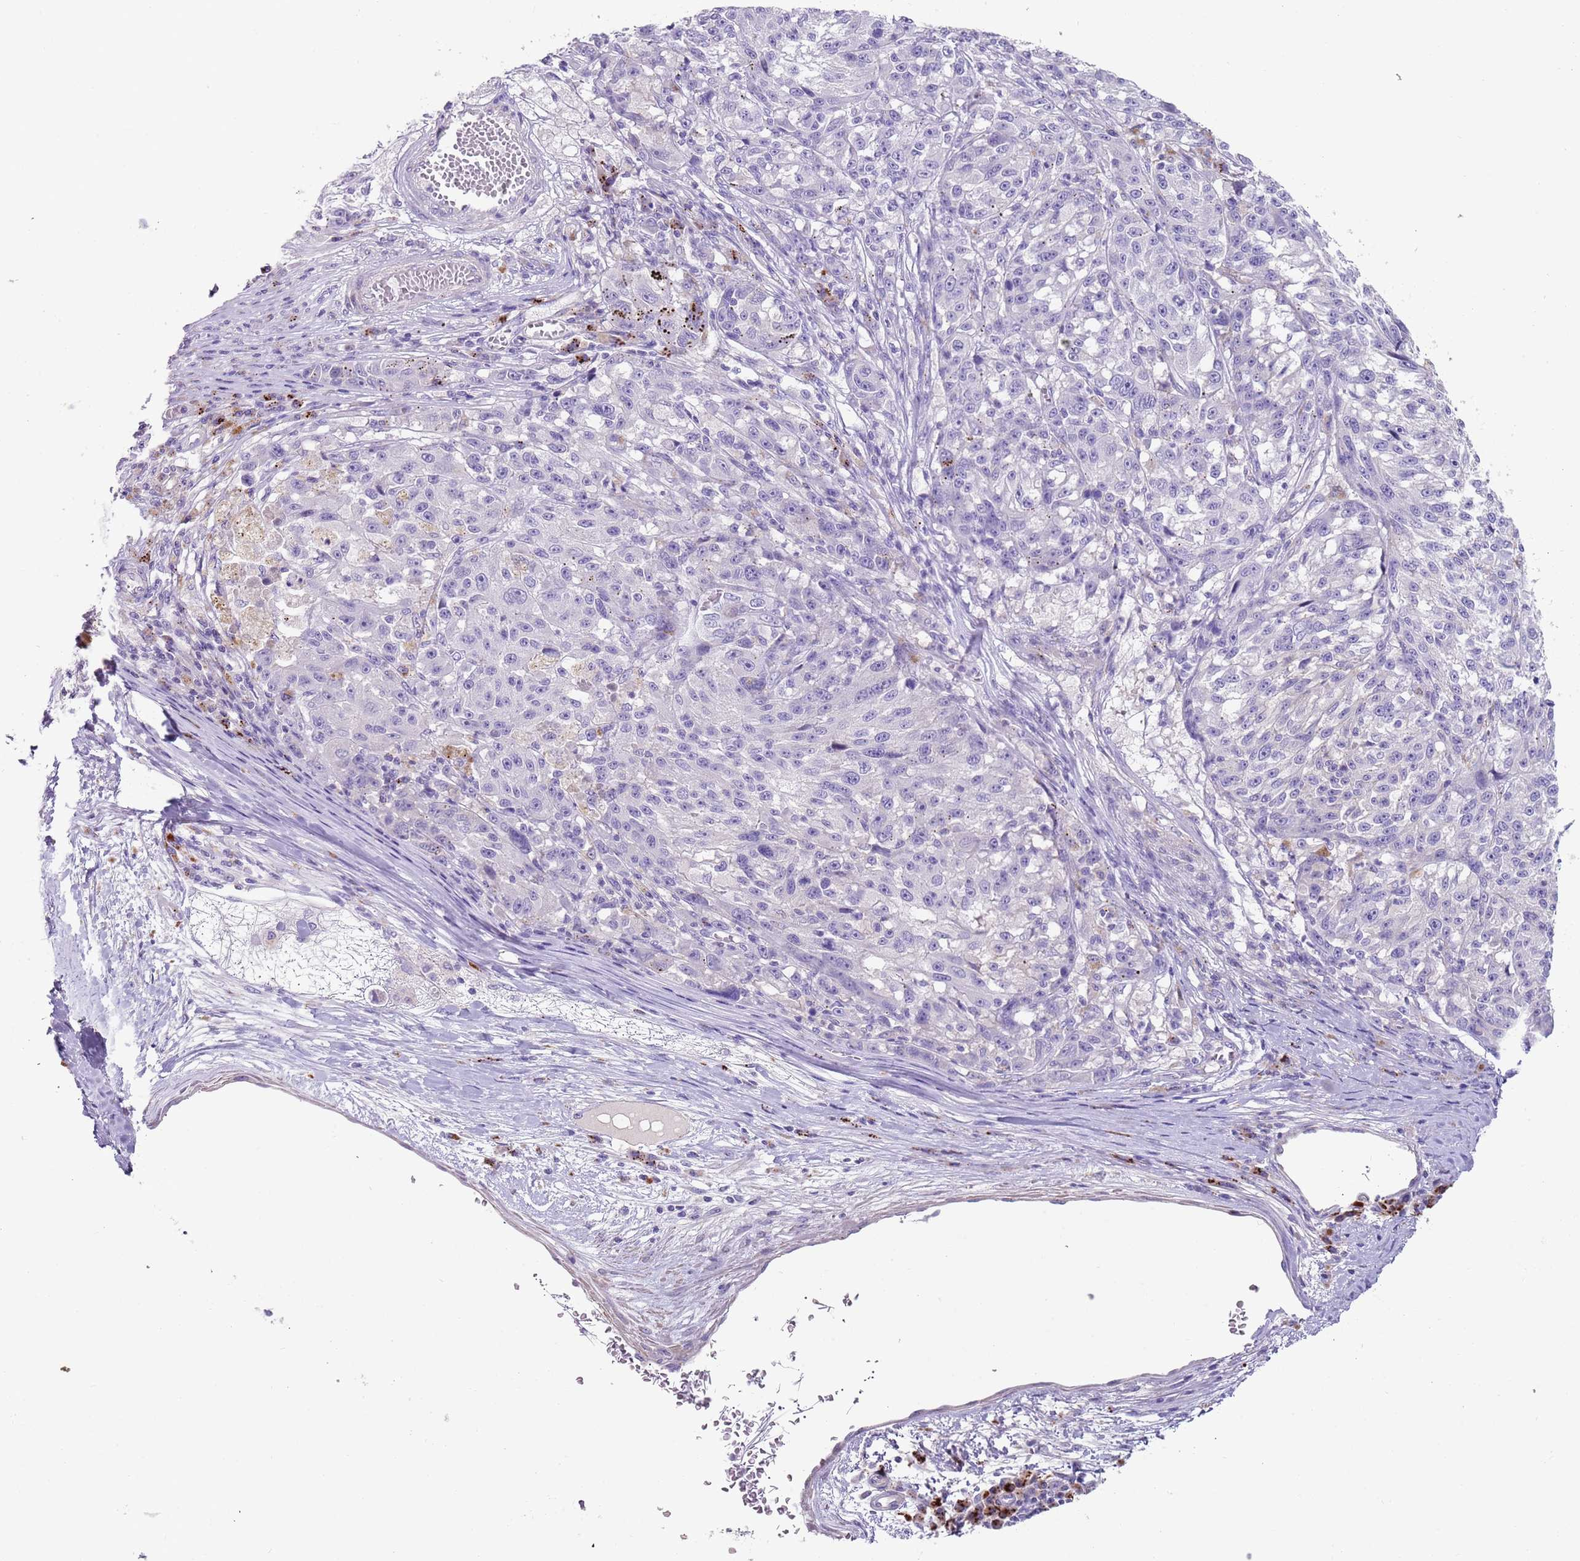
{"staining": {"intensity": "negative", "quantity": "none", "location": "none"}, "tissue": "melanoma", "cell_type": "Tumor cells", "image_type": "cancer", "snomed": [{"axis": "morphology", "description": "Malignant melanoma, NOS"}, {"axis": "topography", "description": "Skin"}], "caption": "Immunohistochemical staining of melanoma reveals no significant expression in tumor cells. (DAB immunohistochemistry with hematoxylin counter stain).", "gene": "LRRN3", "patient": {"sex": "male", "age": 53}}